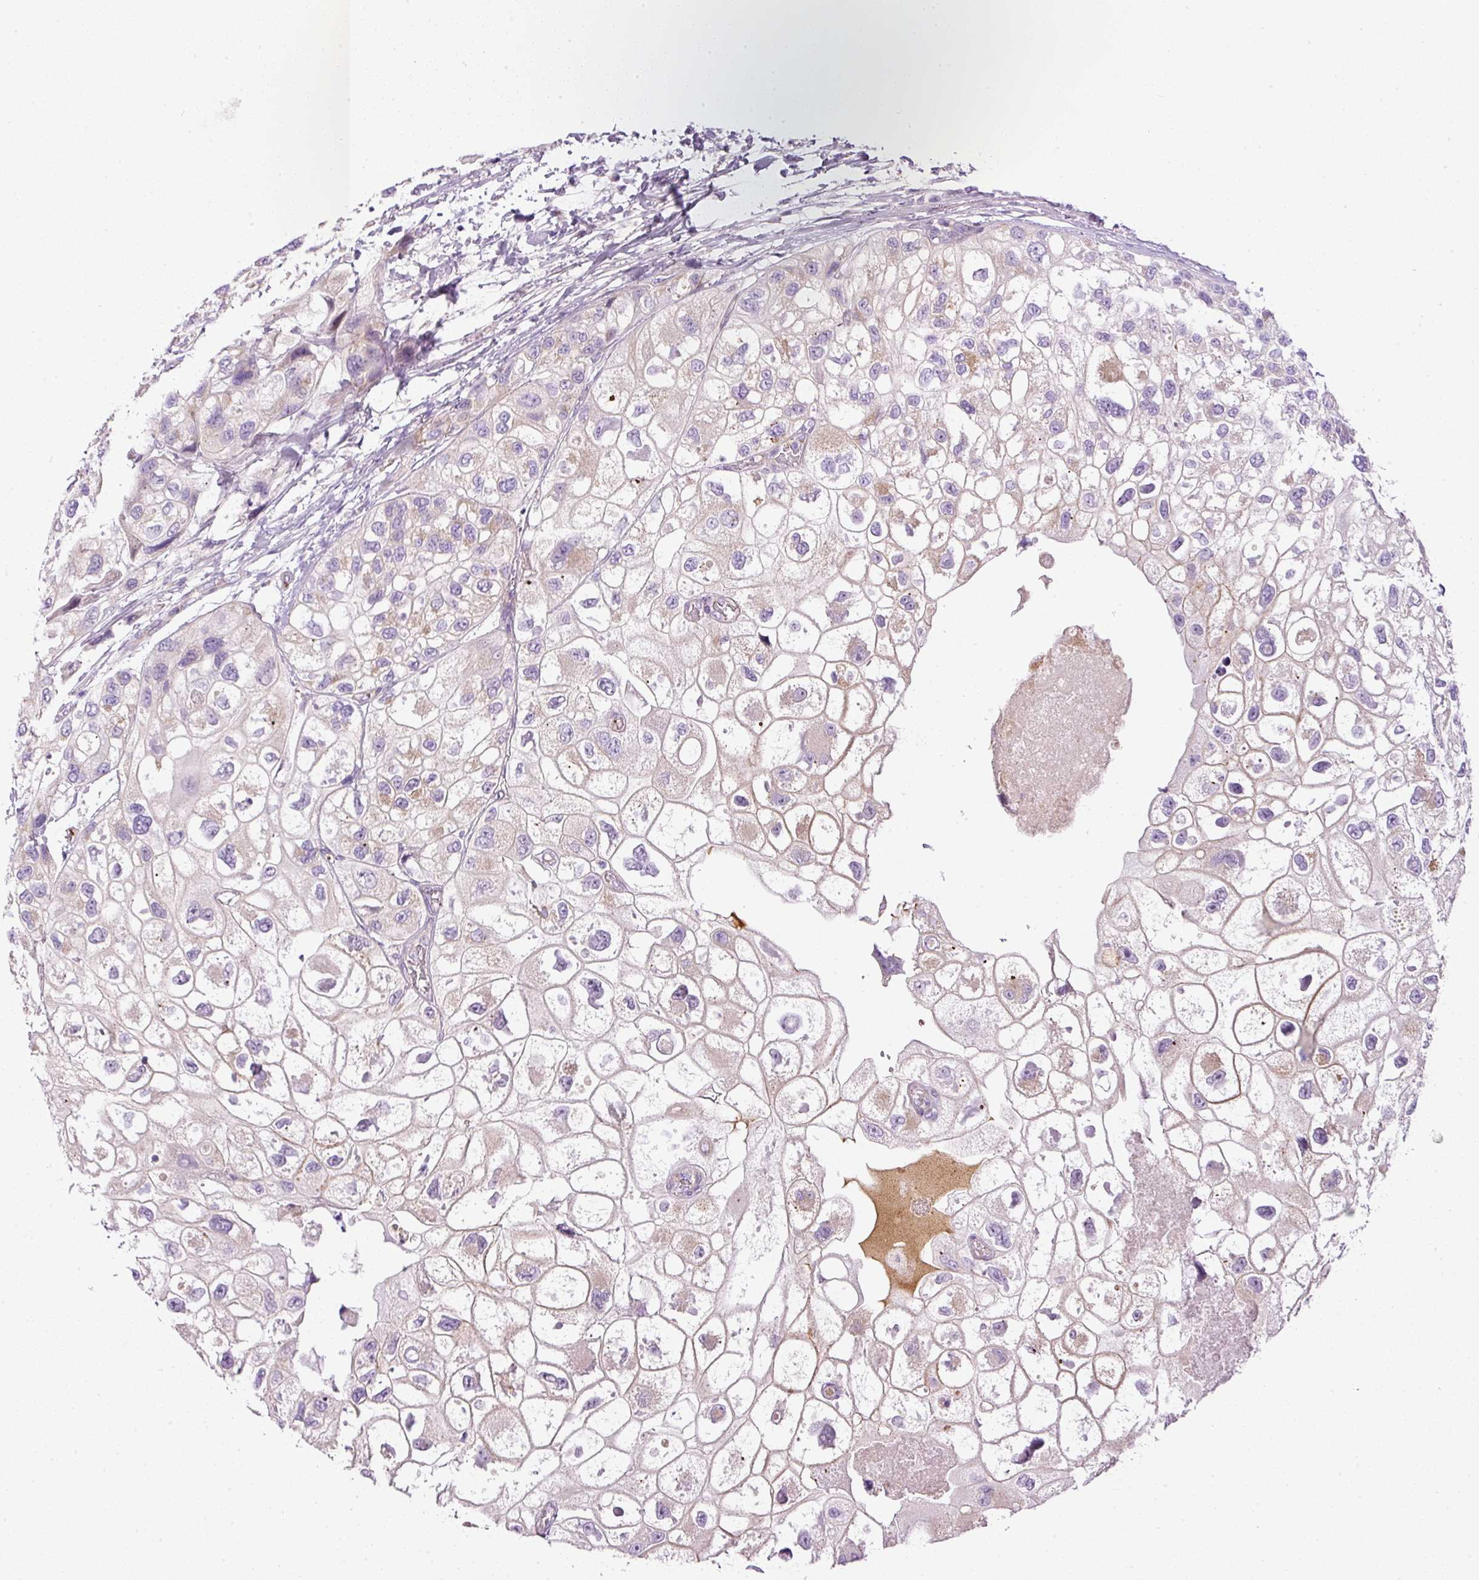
{"staining": {"intensity": "negative", "quantity": "none", "location": "none"}, "tissue": "urothelial cancer", "cell_type": "Tumor cells", "image_type": "cancer", "snomed": [{"axis": "morphology", "description": "Urothelial carcinoma, High grade"}, {"axis": "topography", "description": "Urinary bladder"}], "caption": "An immunohistochemistry (IHC) micrograph of urothelial carcinoma (high-grade) is shown. There is no staining in tumor cells of urothelial carcinoma (high-grade).", "gene": "KPNA5", "patient": {"sex": "female", "age": 64}}